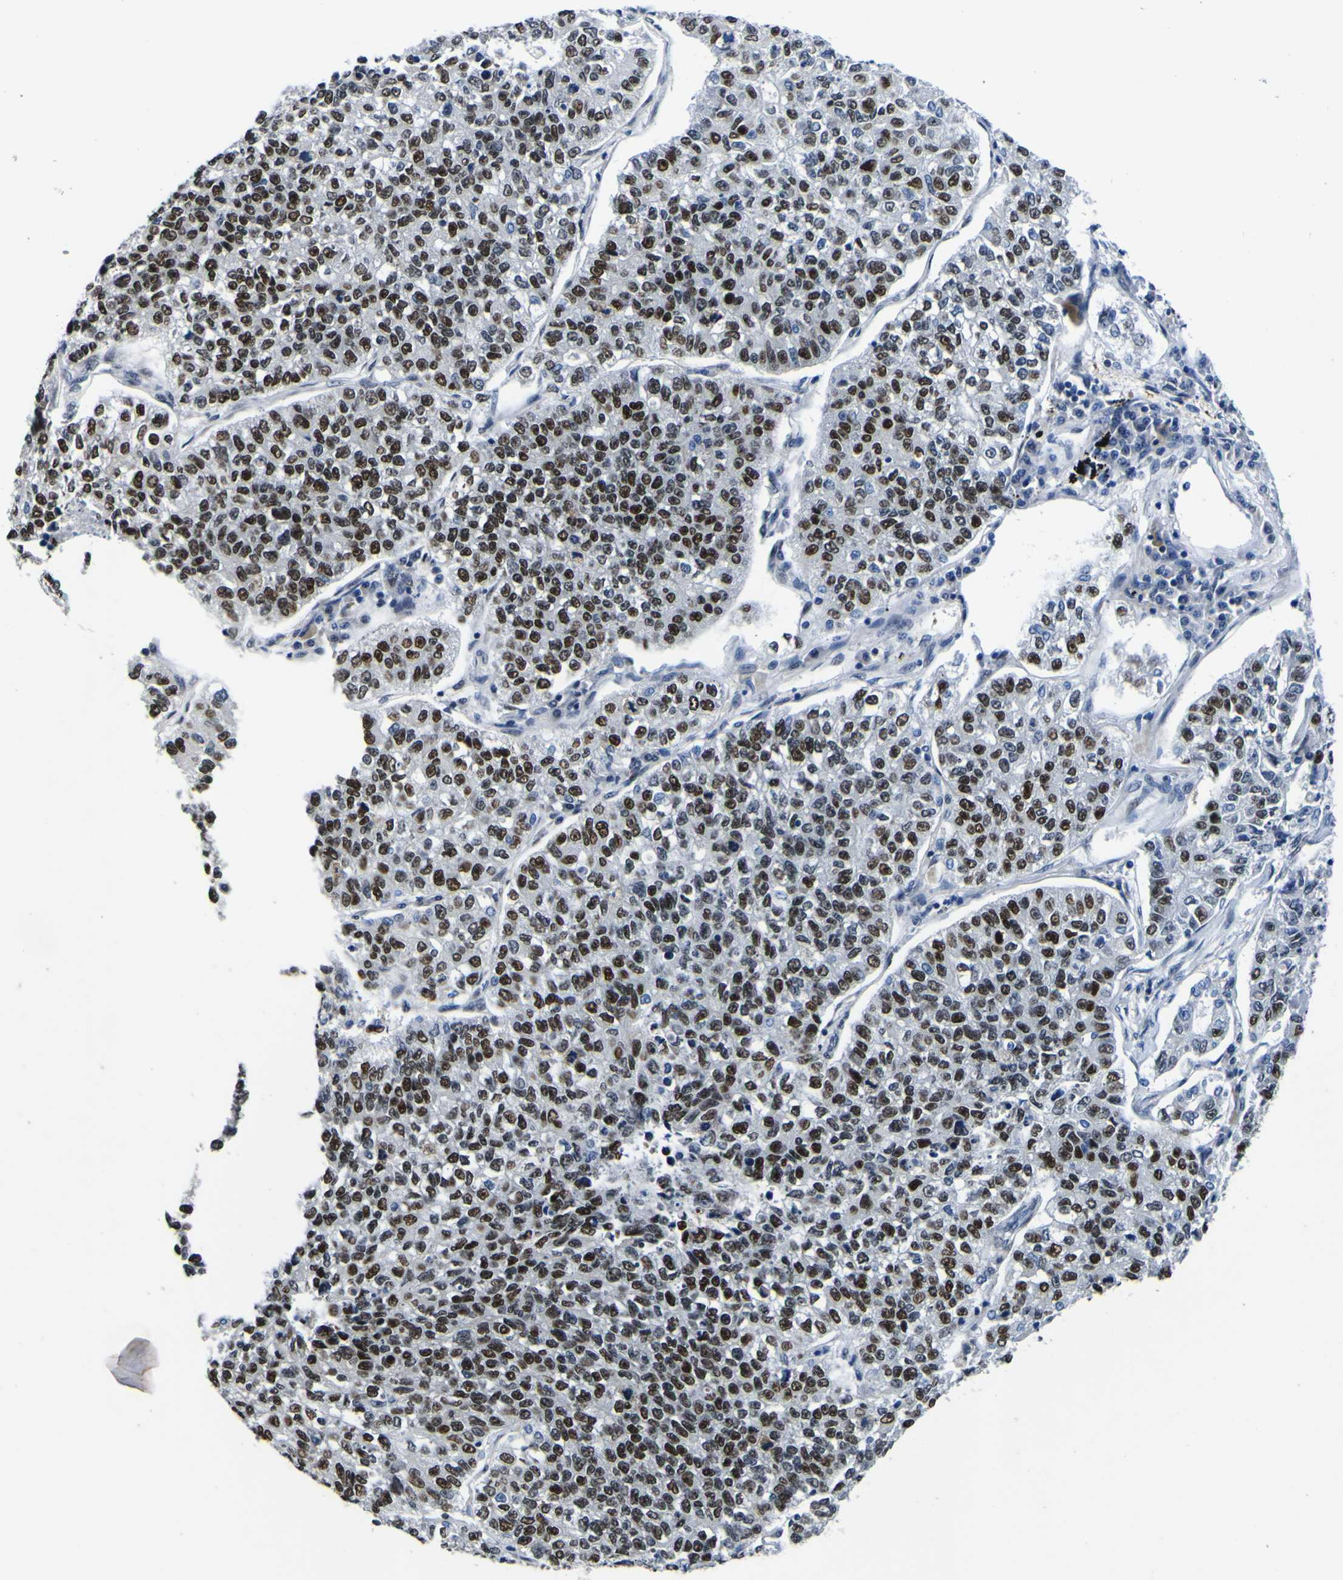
{"staining": {"intensity": "strong", "quantity": ">75%", "location": "nuclear"}, "tissue": "lung cancer", "cell_type": "Tumor cells", "image_type": "cancer", "snomed": [{"axis": "morphology", "description": "Adenocarcinoma, NOS"}, {"axis": "topography", "description": "Lung"}], "caption": "Protein staining shows strong nuclear expression in about >75% of tumor cells in lung adenocarcinoma.", "gene": "CUL4B", "patient": {"sex": "male", "age": 49}}